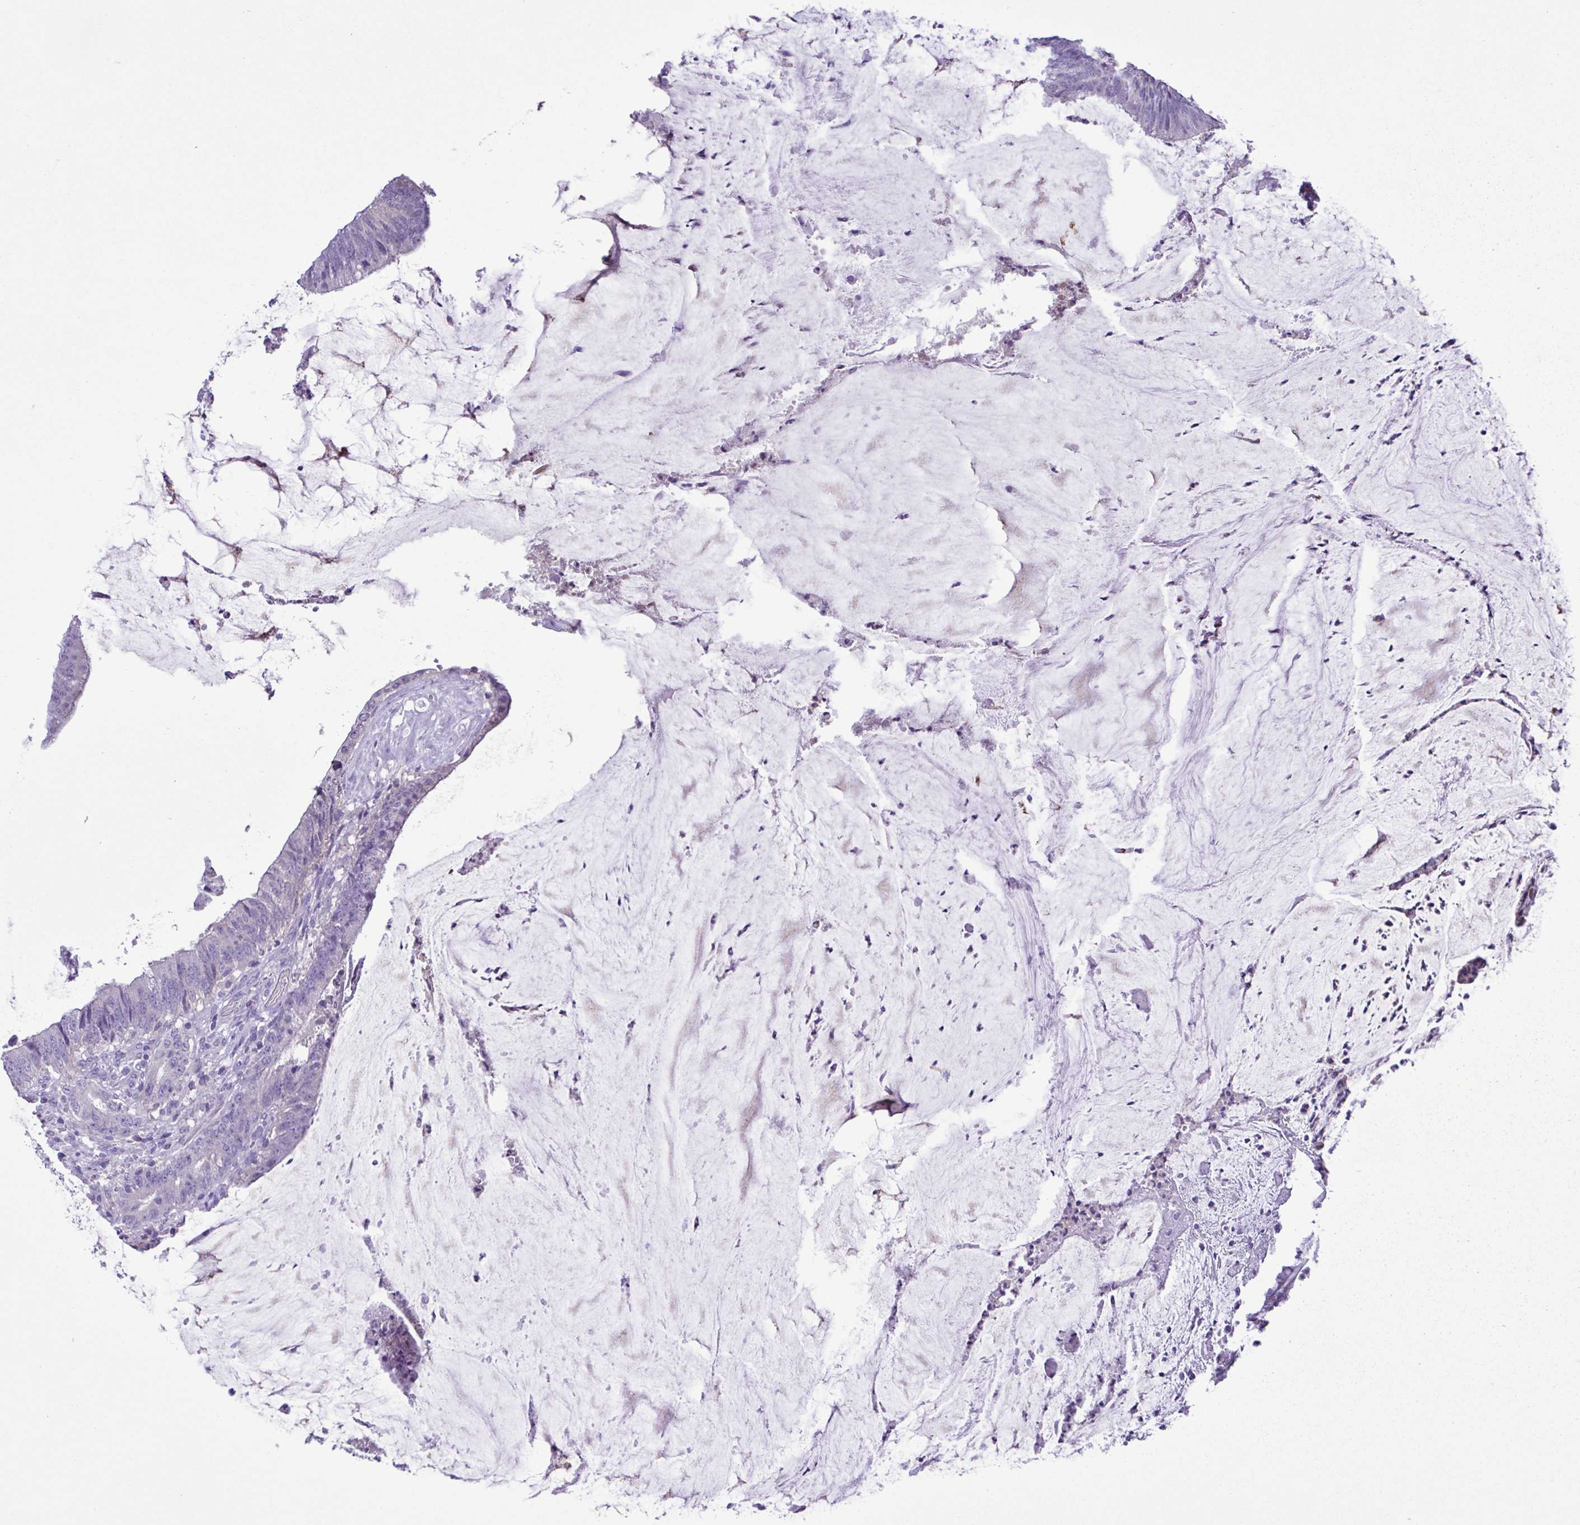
{"staining": {"intensity": "negative", "quantity": "none", "location": "none"}, "tissue": "colorectal cancer", "cell_type": "Tumor cells", "image_type": "cancer", "snomed": [{"axis": "morphology", "description": "Adenocarcinoma, NOS"}, {"axis": "topography", "description": "Colon"}], "caption": "An image of human colorectal adenocarcinoma is negative for staining in tumor cells.", "gene": "SYT1", "patient": {"sex": "female", "age": 43}}